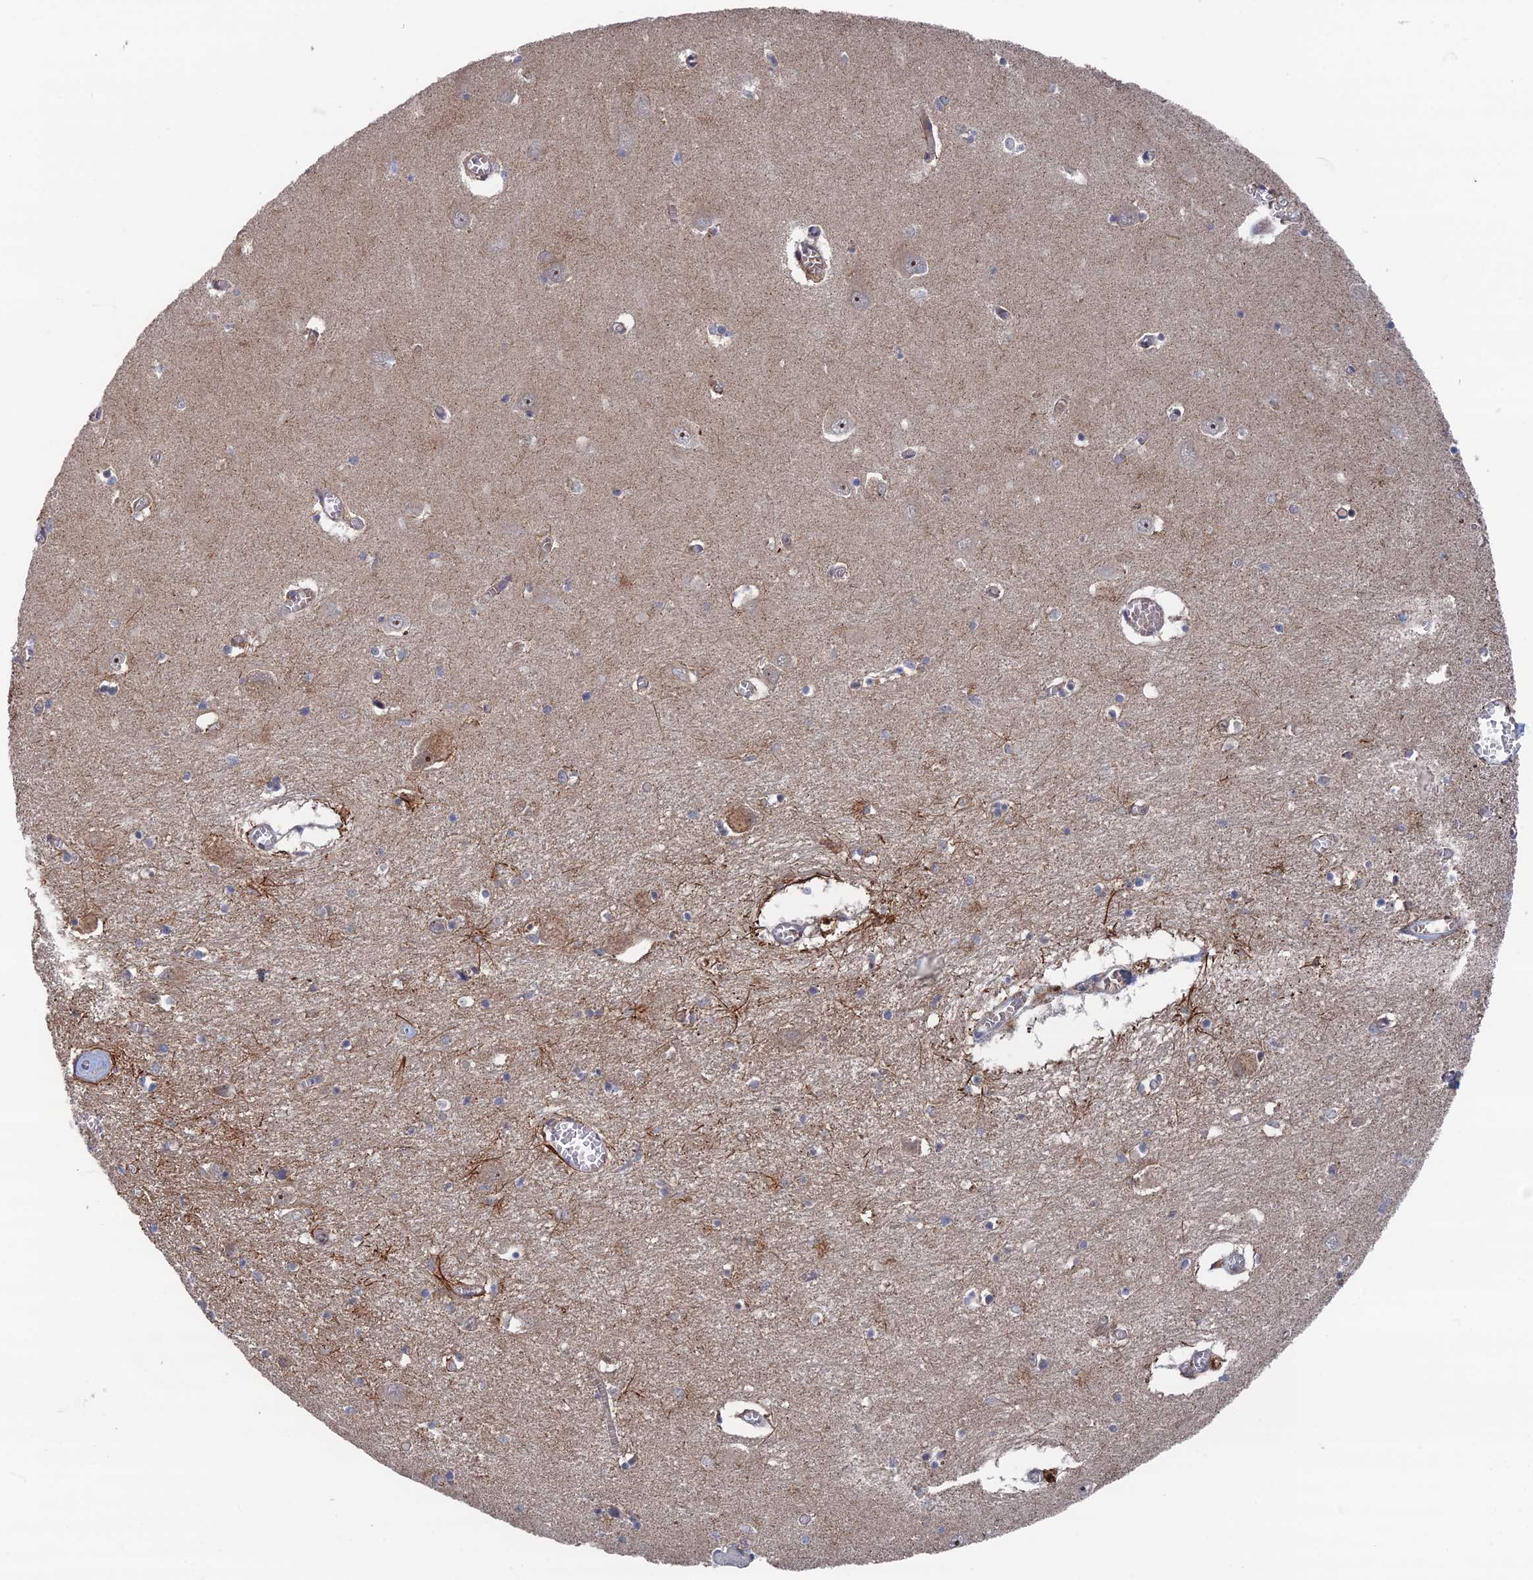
{"staining": {"intensity": "moderate", "quantity": "25%-75%", "location": "cytoplasmic/membranous"}, "tissue": "hippocampus", "cell_type": "Glial cells", "image_type": "normal", "snomed": [{"axis": "morphology", "description": "Normal tissue, NOS"}, {"axis": "topography", "description": "Hippocampus"}], "caption": "Normal hippocampus was stained to show a protein in brown. There is medium levels of moderate cytoplasmic/membranous staining in approximately 25%-75% of glial cells. The protein is stained brown, and the nuclei are stained in blue (DAB (3,3'-diaminobenzidine) IHC with brightfield microscopy, high magnification).", "gene": "GTF2IRD1", "patient": {"sex": "male", "age": 70}}